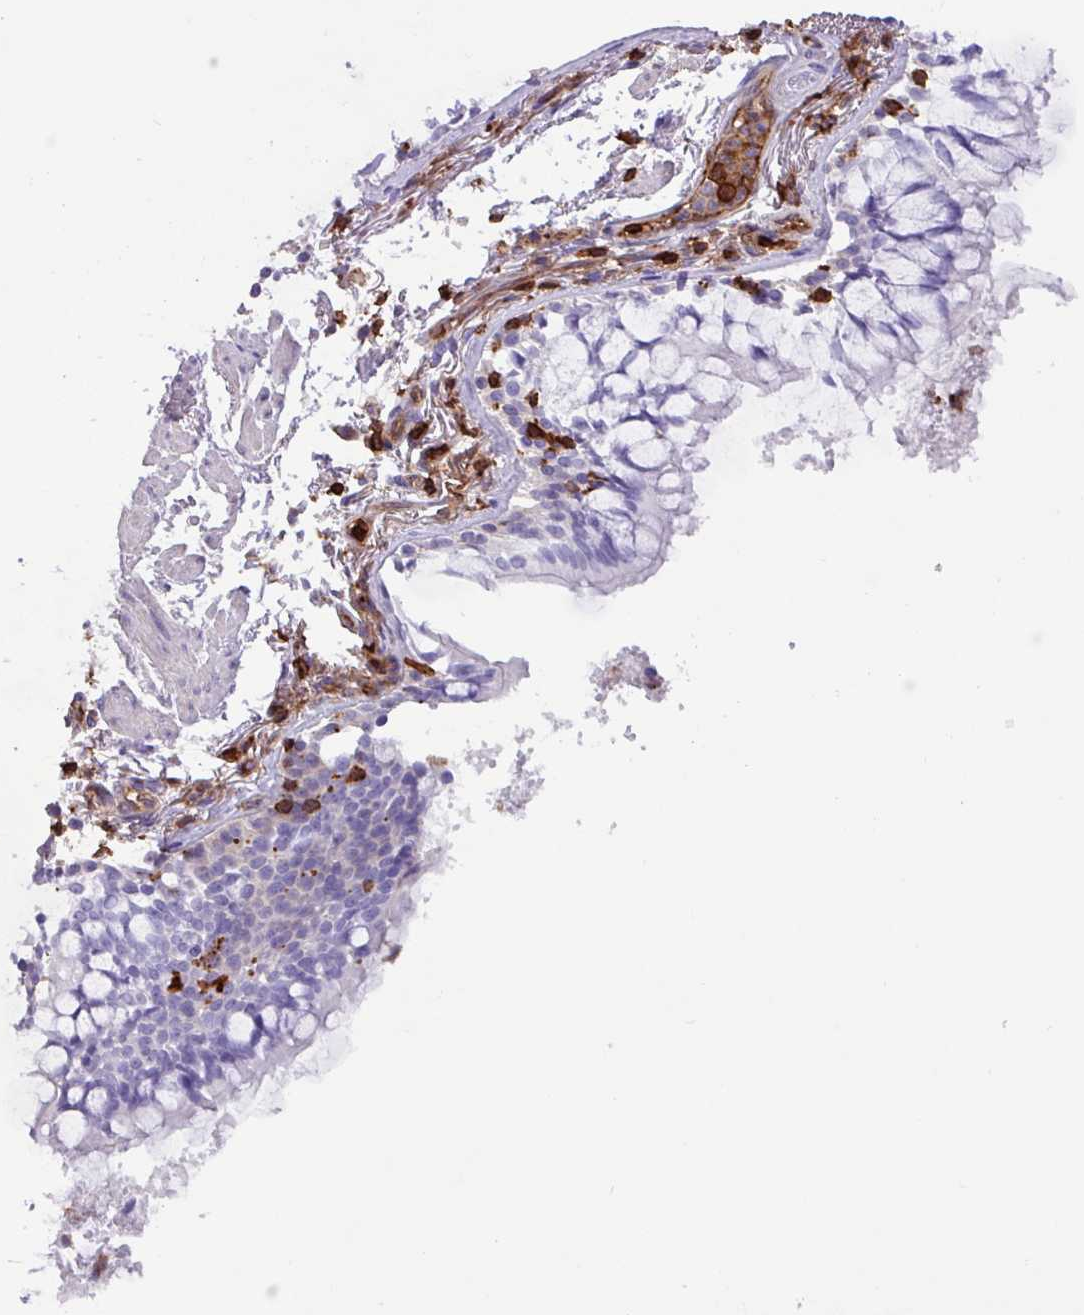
{"staining": {"intensity": "negative", "quantity": "none", "location": "none"}, "tissue": "bronchus", "cell_type": "Respiratory epithelial cells", "image_type": "normal", "snomed": [{"axis": "morphology", "description": "Normal tissue, NOS"}, {"axis": "topography", "description": "Bronchus"}], "caption": "IHC of benign human bronchus reveals no staining in respiratory epithelial cells. (DAB (3,3'-diaminobenzidine) IHC with hematoxylin counter stain).", "gene": "PPP1R18", "patient": {"sex": "male", "age": 70}}